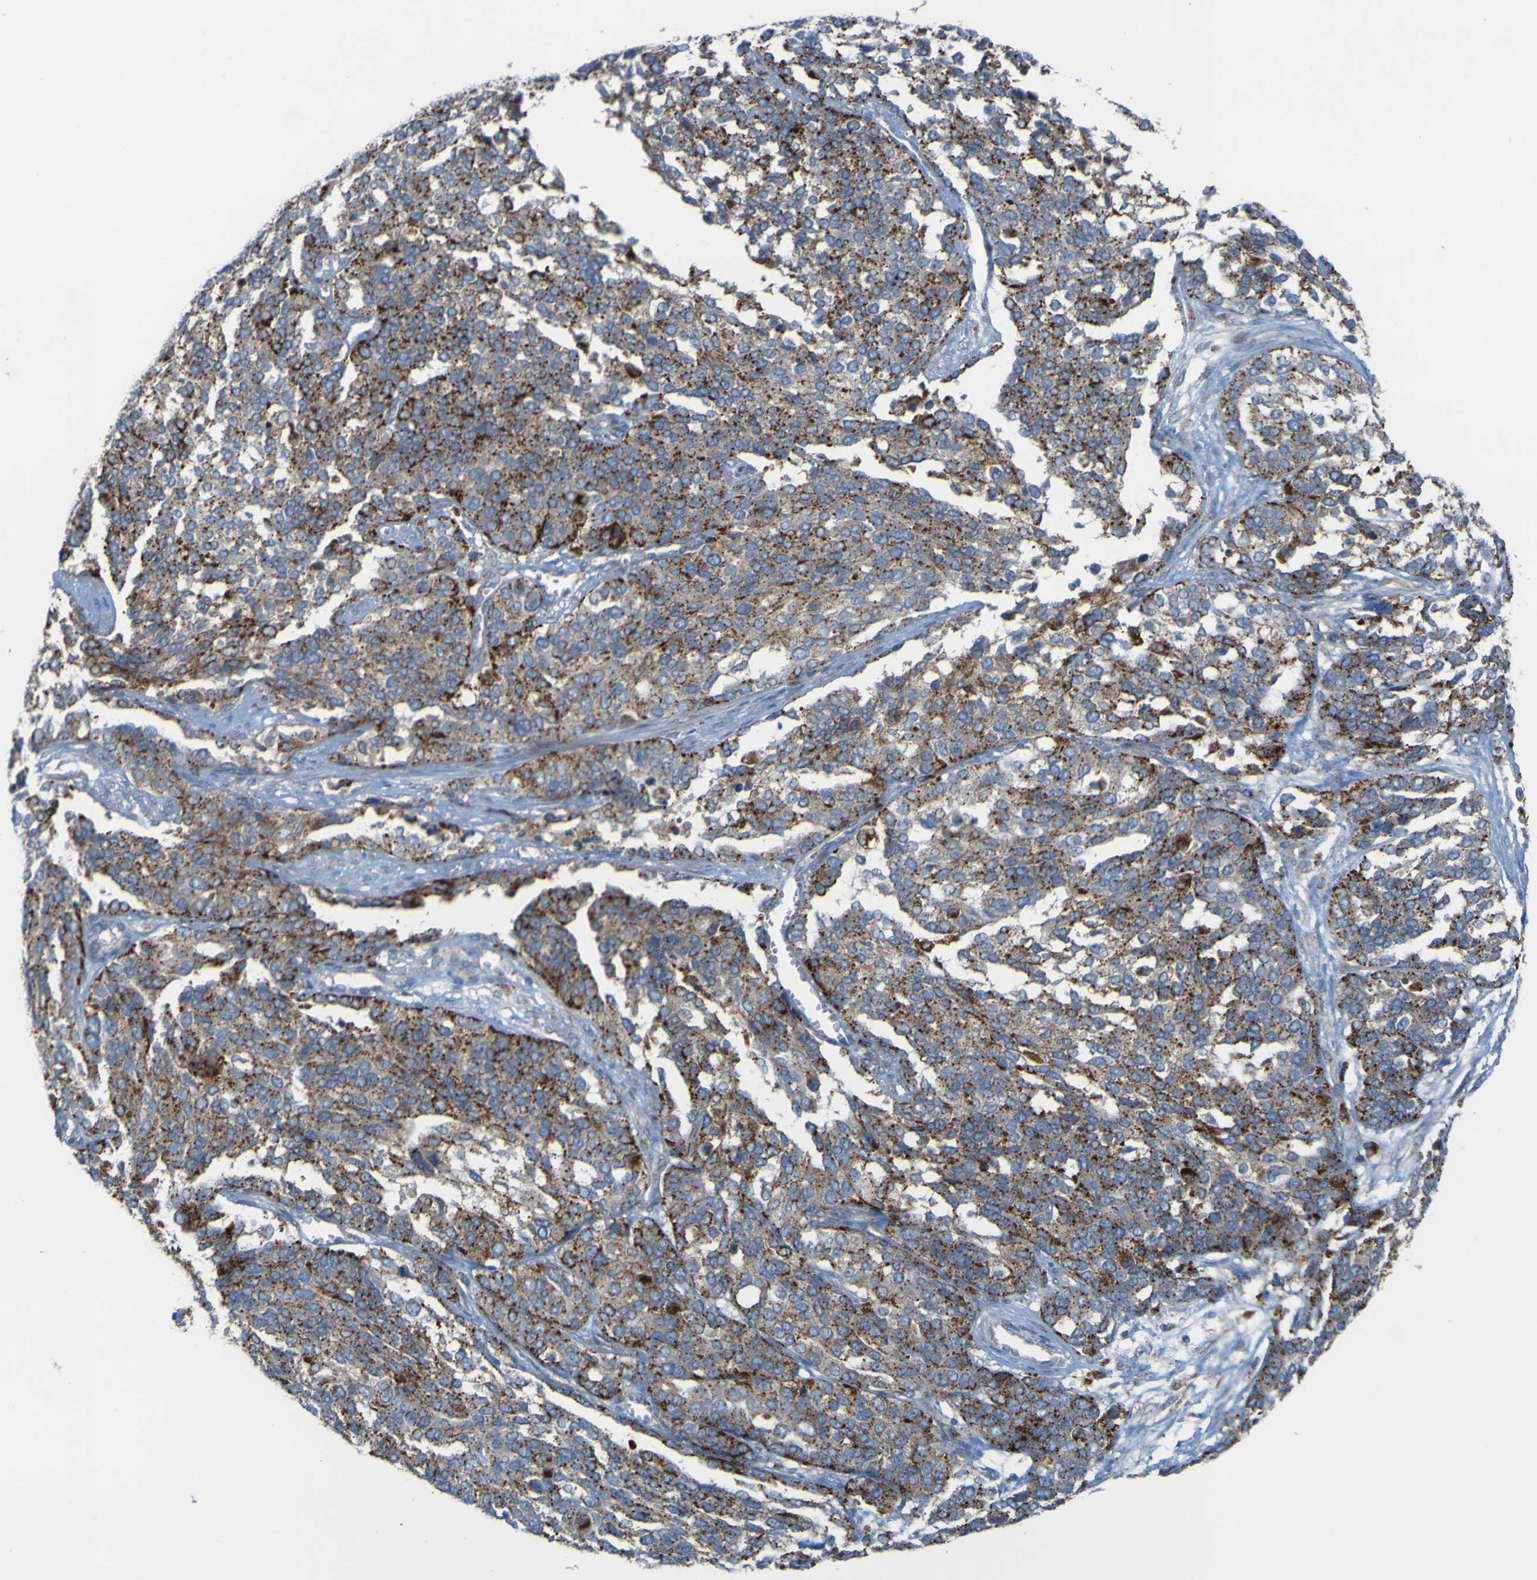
{"staining": {"intensity": "strong", "quantity": "25%-75%", "location": "cytoplasmic/membranous"}, "tissue": "ovarian cancer", "cell_type": "Tumor cells", "image_type": "cancer", "snomed": [{"axis": "morphology", "description": "Cystadenocarcinoma, serous, NOS"}, {"axis": "topography", "description": "Ovary"}], "caption": "Ovarian cancer (serous cystadenocarcinoma) stained with DAB (3,3'-diaminobenzidine) IHC reveals high levels of strong cytoplasmic/membranous positivity in approximately 25%-75% of tumor cells.", "gene": "PLD3", "patient": {"sex": "female", "age": 44}}